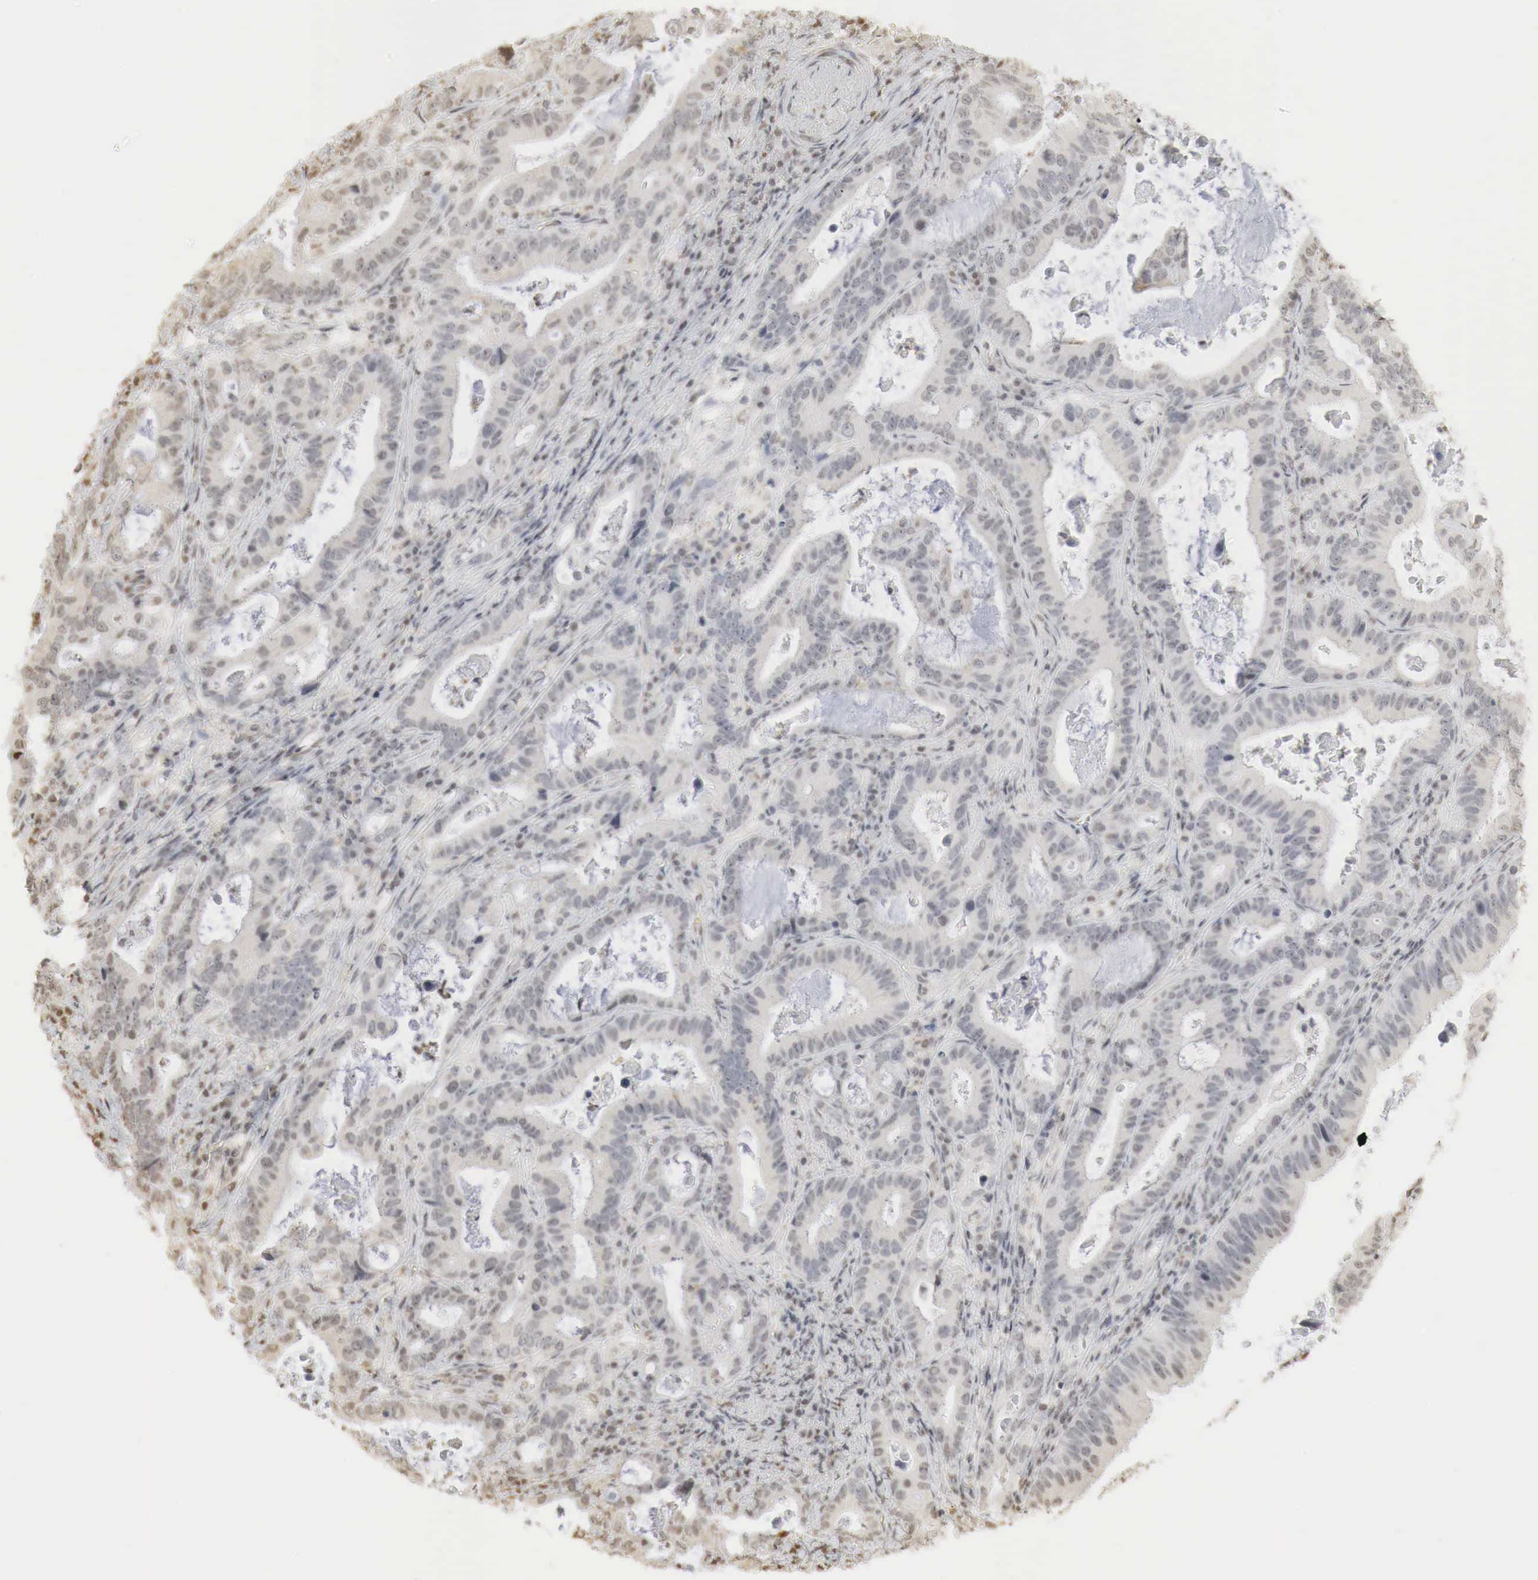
{"staining": {"intensity": "weak", "quantity": "<25%", "location": "cytoplasmic/membranous,nuclear"}, "tissue": "stomach cancer", "cell_type": "Tumor cells", "image_type": "cancer", "snomed": [{"axis": "morphology", "description": "Adenocarcinoma, NOS"}, {"axis": "topography", "description": "Stomach, upper"}], "caption": "The immunohistochemistry (IHC) image has no significant expression in tumor cells of stomach cancer (adenocarcinoma) tissue. Brightfield microscopy of IHC stained with DAB (3,3'-diaminobenzidine) (brown) and hematoxylin (blue), captured at high magnification.", "gene": "ERBB4", "patient": {"sex": "male", "age": 63}}